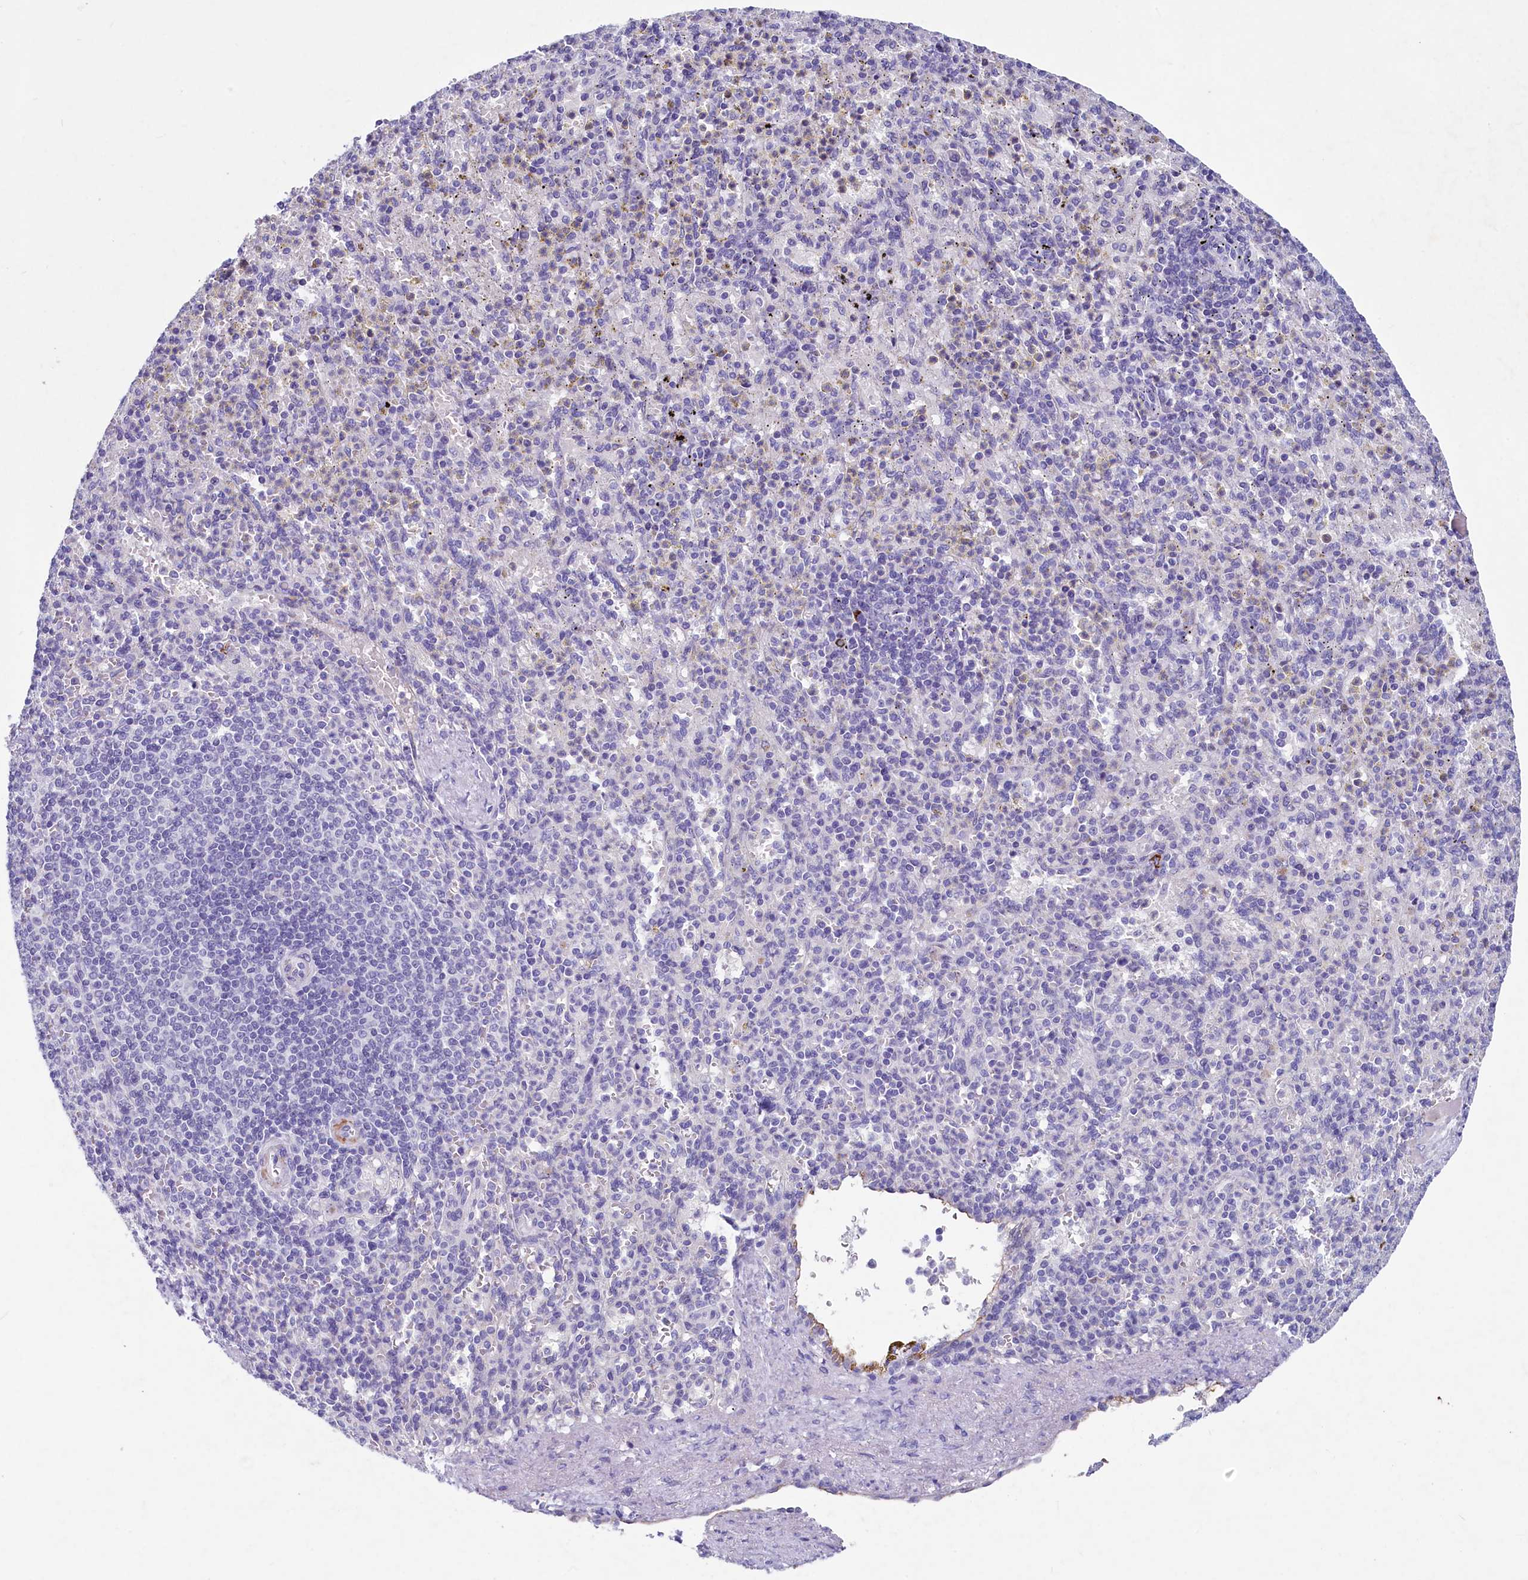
{"staining": {"intensity": "negative", "quantity": "none", "location": "none"}, "tissue": "spleen", "cell_type": "Cells in red pulp", "image_type": "normal", "snomed": [{"axis": "morphology", "description": "Normal tissue, NOS"}, {"axis": "topography", "description": "Spleen"}], "caption": "IHC of benign spleen shows no staining in cells in red pulp. (DAB (3,3'-diaminobenzidine) IHC, high magnification).", "gene": "INSC", "patient": {"sex": "female", "age": 74}}